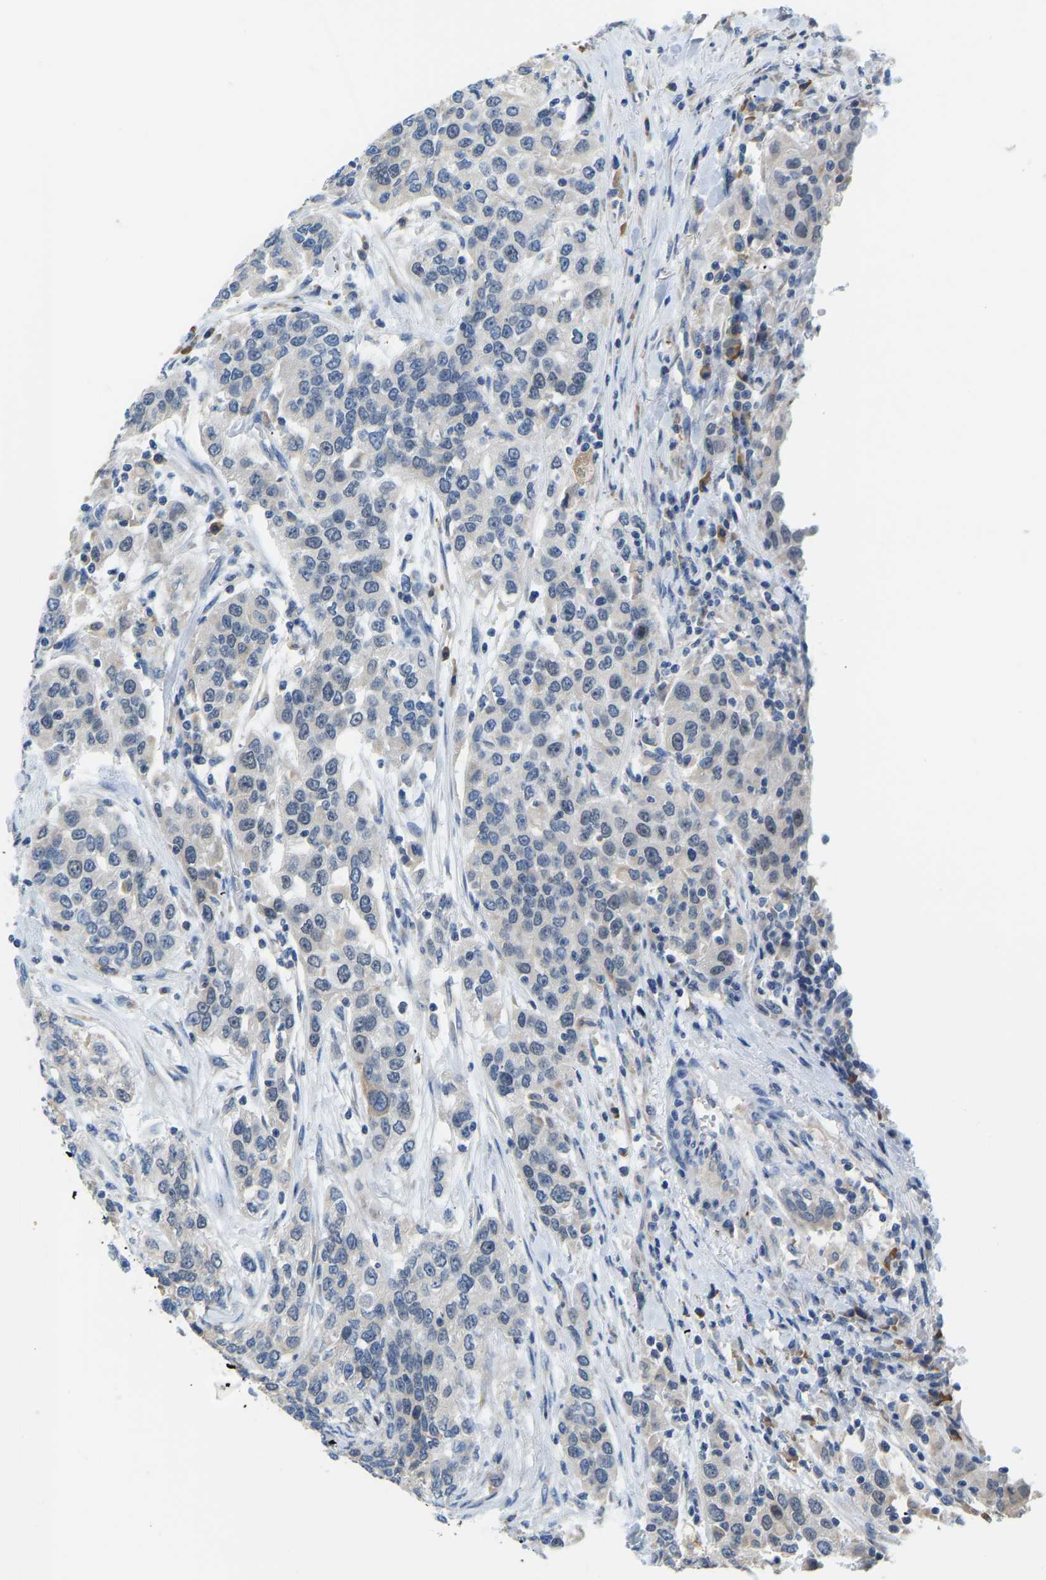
{"staining": {"intensity": "negative", "quantity": "none", "location": "none"}, "tissue": "urothelial cancer", "cell_type": "Tumor cells", "image_type": "cancer", "snomed": [{"axis": "morphology", "description": "Urothelial carcinoma, High grade"}, {"axis": "topography", "description": "Urinary bladder"}], "caption": "The immunohistochemistry (IHC) histopathology image has no significant expression in tumor cells of urothelial cancer tissue.", "gene": "VRK1", "patient": {"sex": "female", "age": 80}}